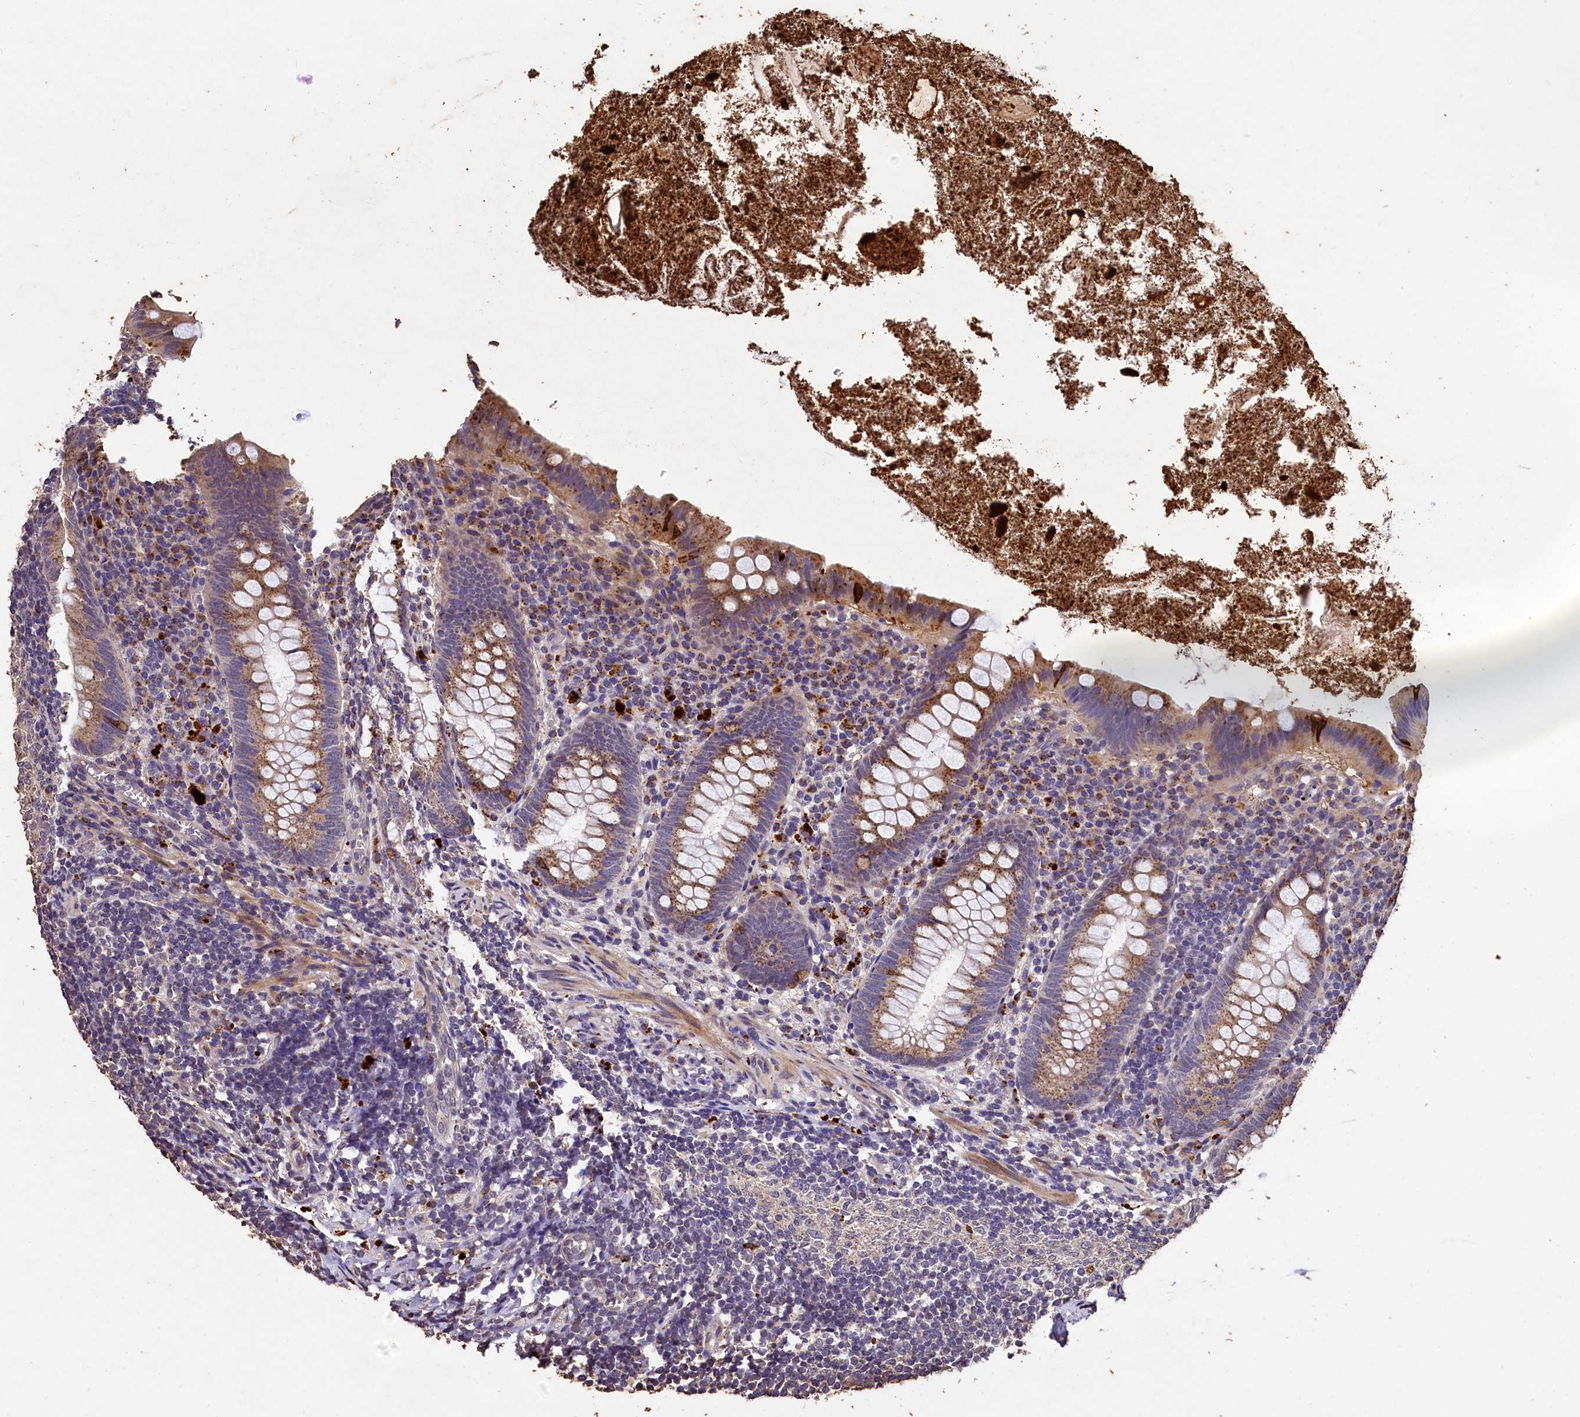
{"staining": {"intensity": "moderate", "quantity": ">75%", "location": "cytoplasmic/membranous"}, "tissue": "appendix", "cell_type": "Glandular cells", "image_type": "normal", "snomed": [{"axis": "morphology", "description": "Normal tissue, NOS"}, {"axis": "topography", "description": "Appendix"}], "caption": "IHC (DAB (3,3'-diaminobenzidine)) staining of benign appendix displays moderate cytoplasmic/membranous protein expression in approximately >75% of glandular cells.", "gene": "LSM4", "patient": {"sex": "female", "age": 51}}